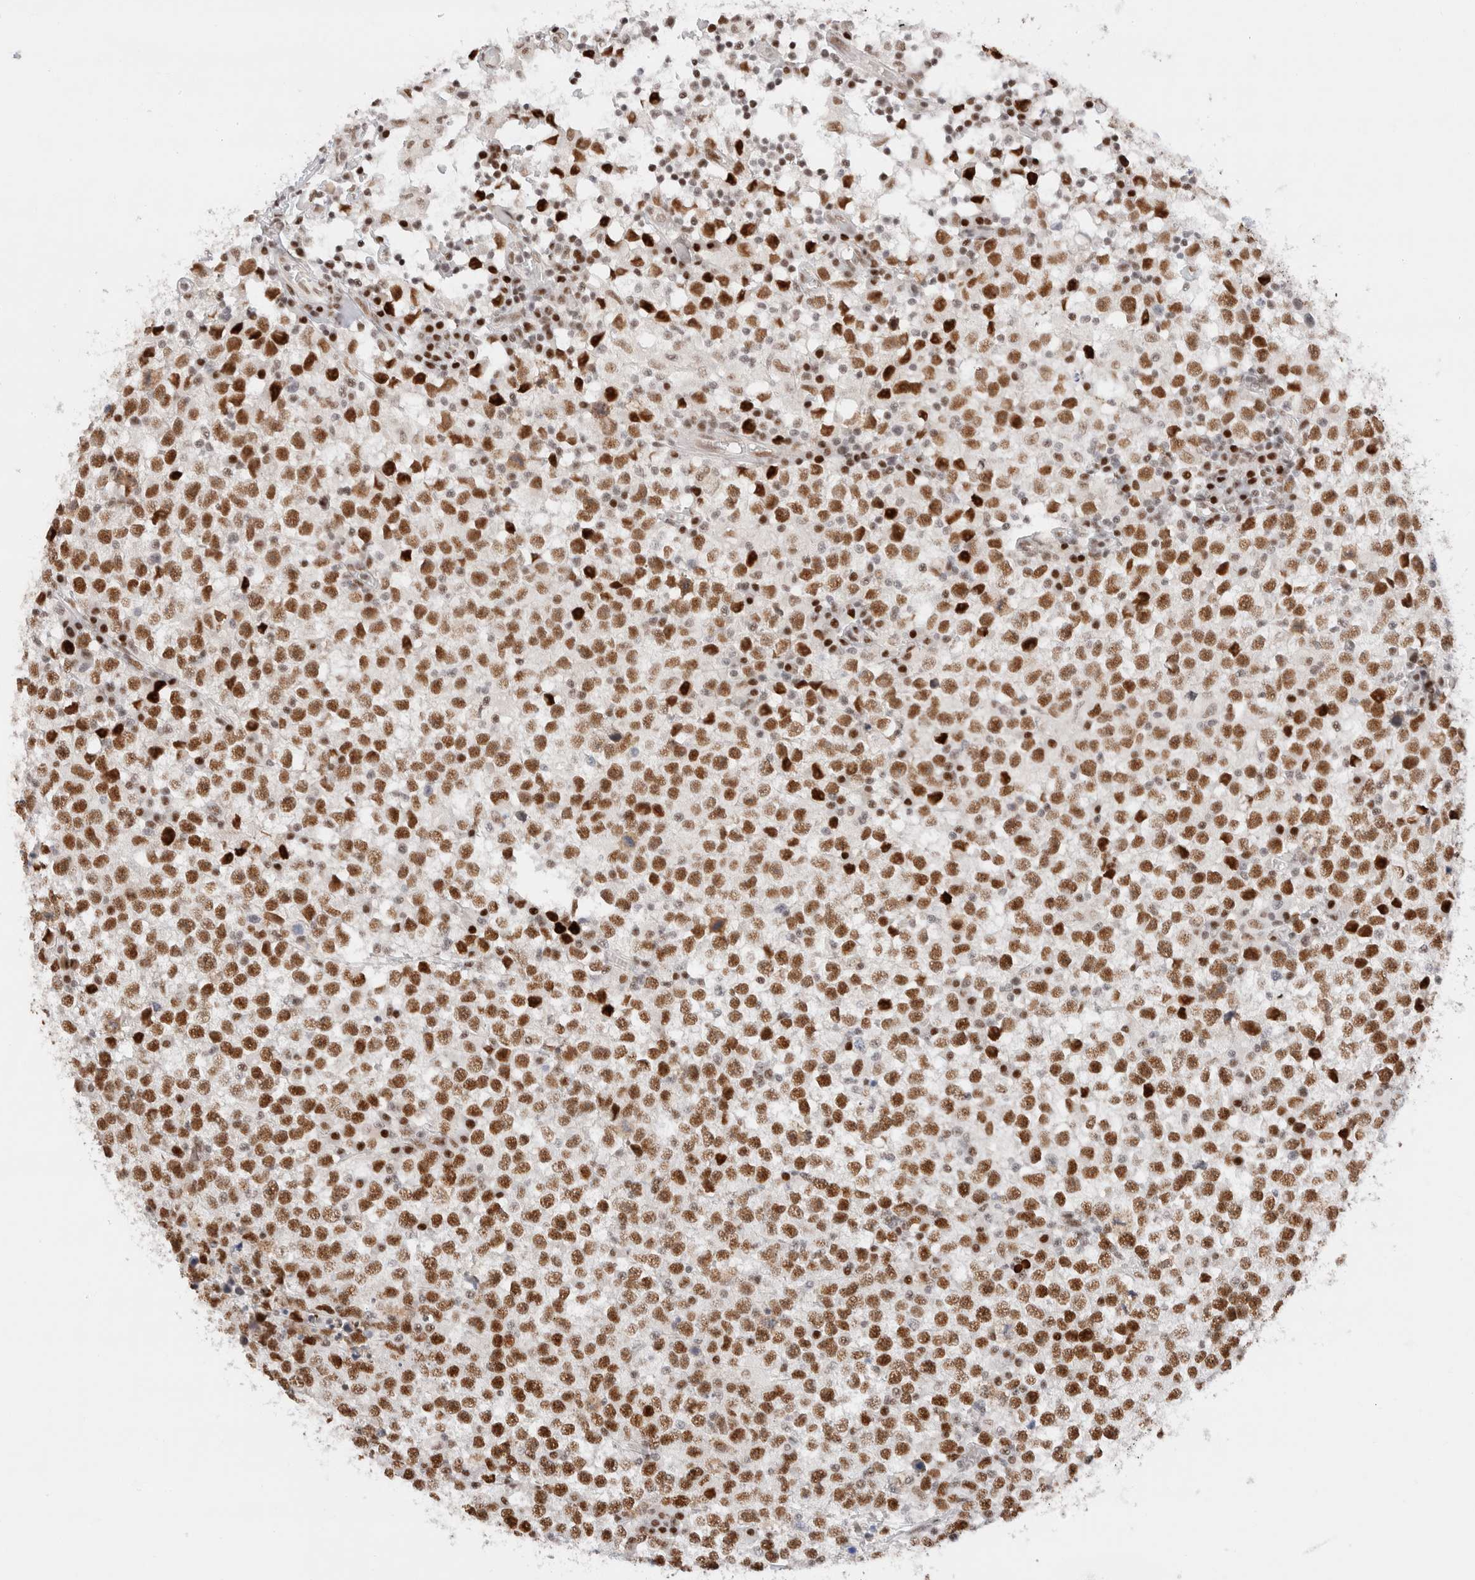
{"staining": {"intensity": "strong", "quantity": ">75%", "location": "nuclear"}, "tissue": "testis cancer", "cell_type": "Tumor cells", "image_type": "cancer", "snomed": [{"axis": "morphology", "description": "Seminoma, NOS"}, {"axis": "topography", "description": "Testis"}], "caption": "Testis cancer tissue demonstrates strong nuclear staining in about >75% of tumor cells", "gene": "ZNF282", "patient": {"sex": "male", "age": 65}}